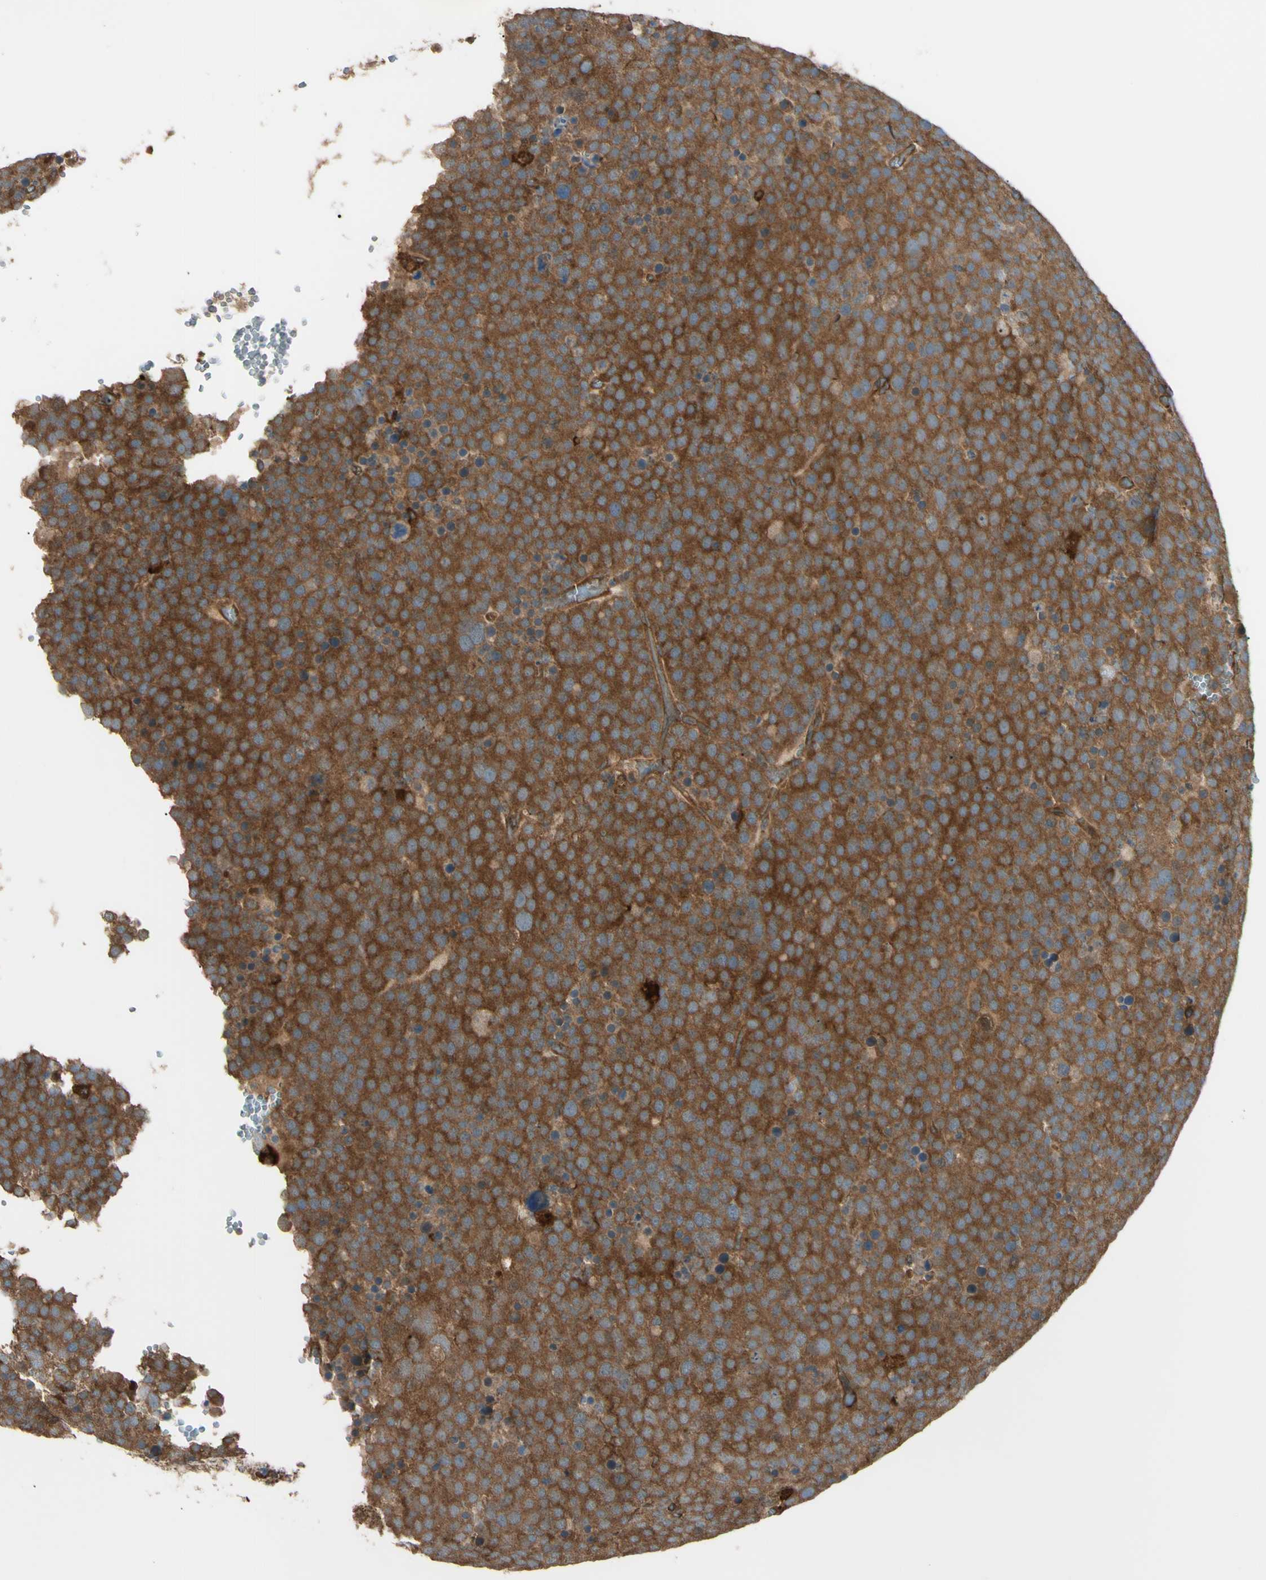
{"staining": {"intensity": "strong", "quantity": ">75%", "location": "cytoplasmic/membranous"}, "tissue": "testis cancer", "cell_type": "Tumor cells", "image_type": "cancer", "snomed": [{"axis": "morphology", "description": "Seminoma, NOS"}, {"axis": "topography", "description": "Testis"}], "caption": "Testis cancer stained for a protein shows strong cytoplasmic/membranous positivity in tumor cells. (brown staining indicates protein expression, while blue staining denotes nuclei).", "gene": "PTPN12", "patient": {"sex": "male", "age": 71}}